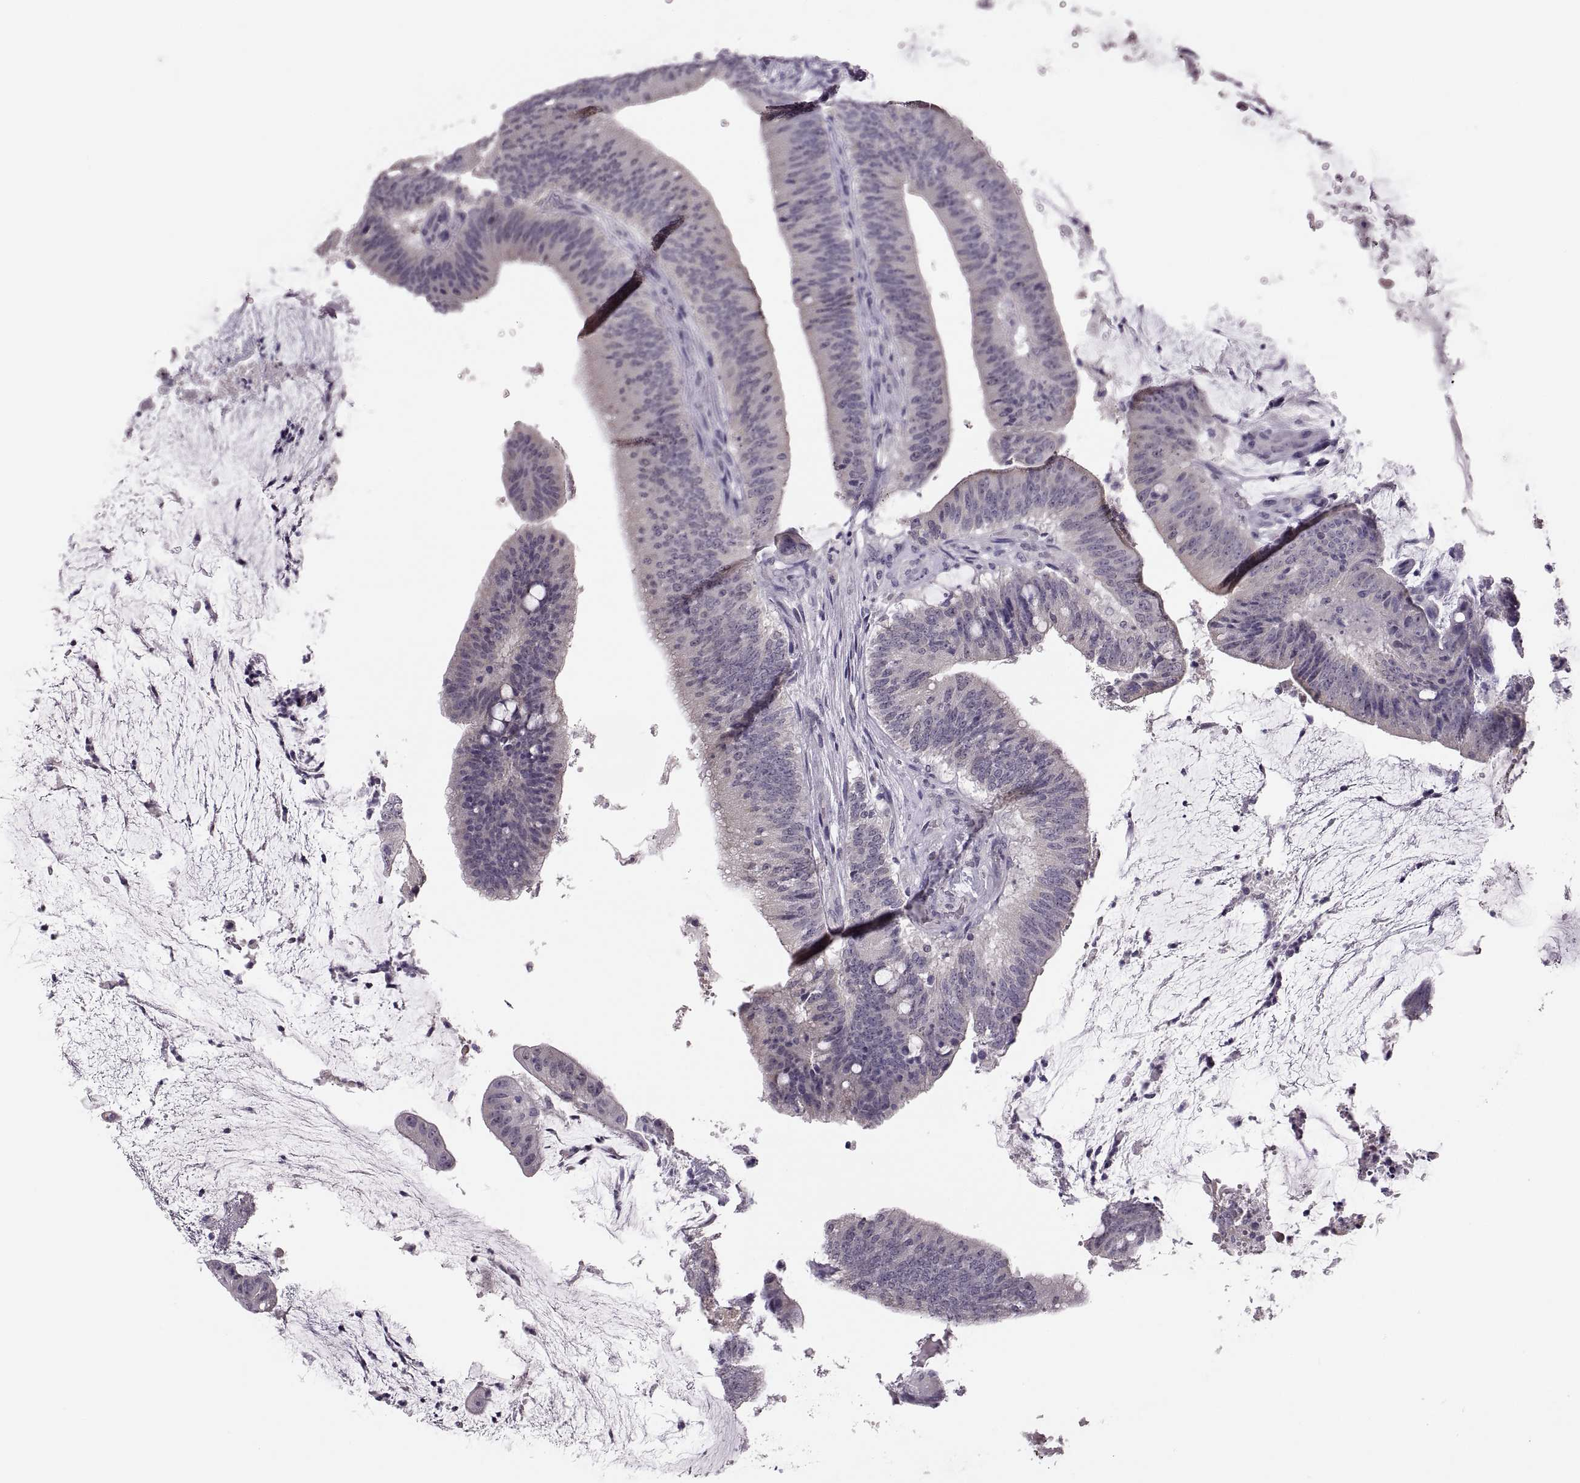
{"staining": {"intensity": "negative", "quantity": "none", "location": "none"}, "tissue": "colorectal cancer", "cell_type": "Tumor cells", "image_type": "cancer", "snomed": [{"axis": "morphology", "description": "Adenocarcinoma, NOS"}, {"axis": "topography", "description": "Colon"}], "caption": "Tumor cells are negative for brown protein staining in colorectal cancer.", "gene": "ADH6", "patient": {"sex": "female", "age": 43}}